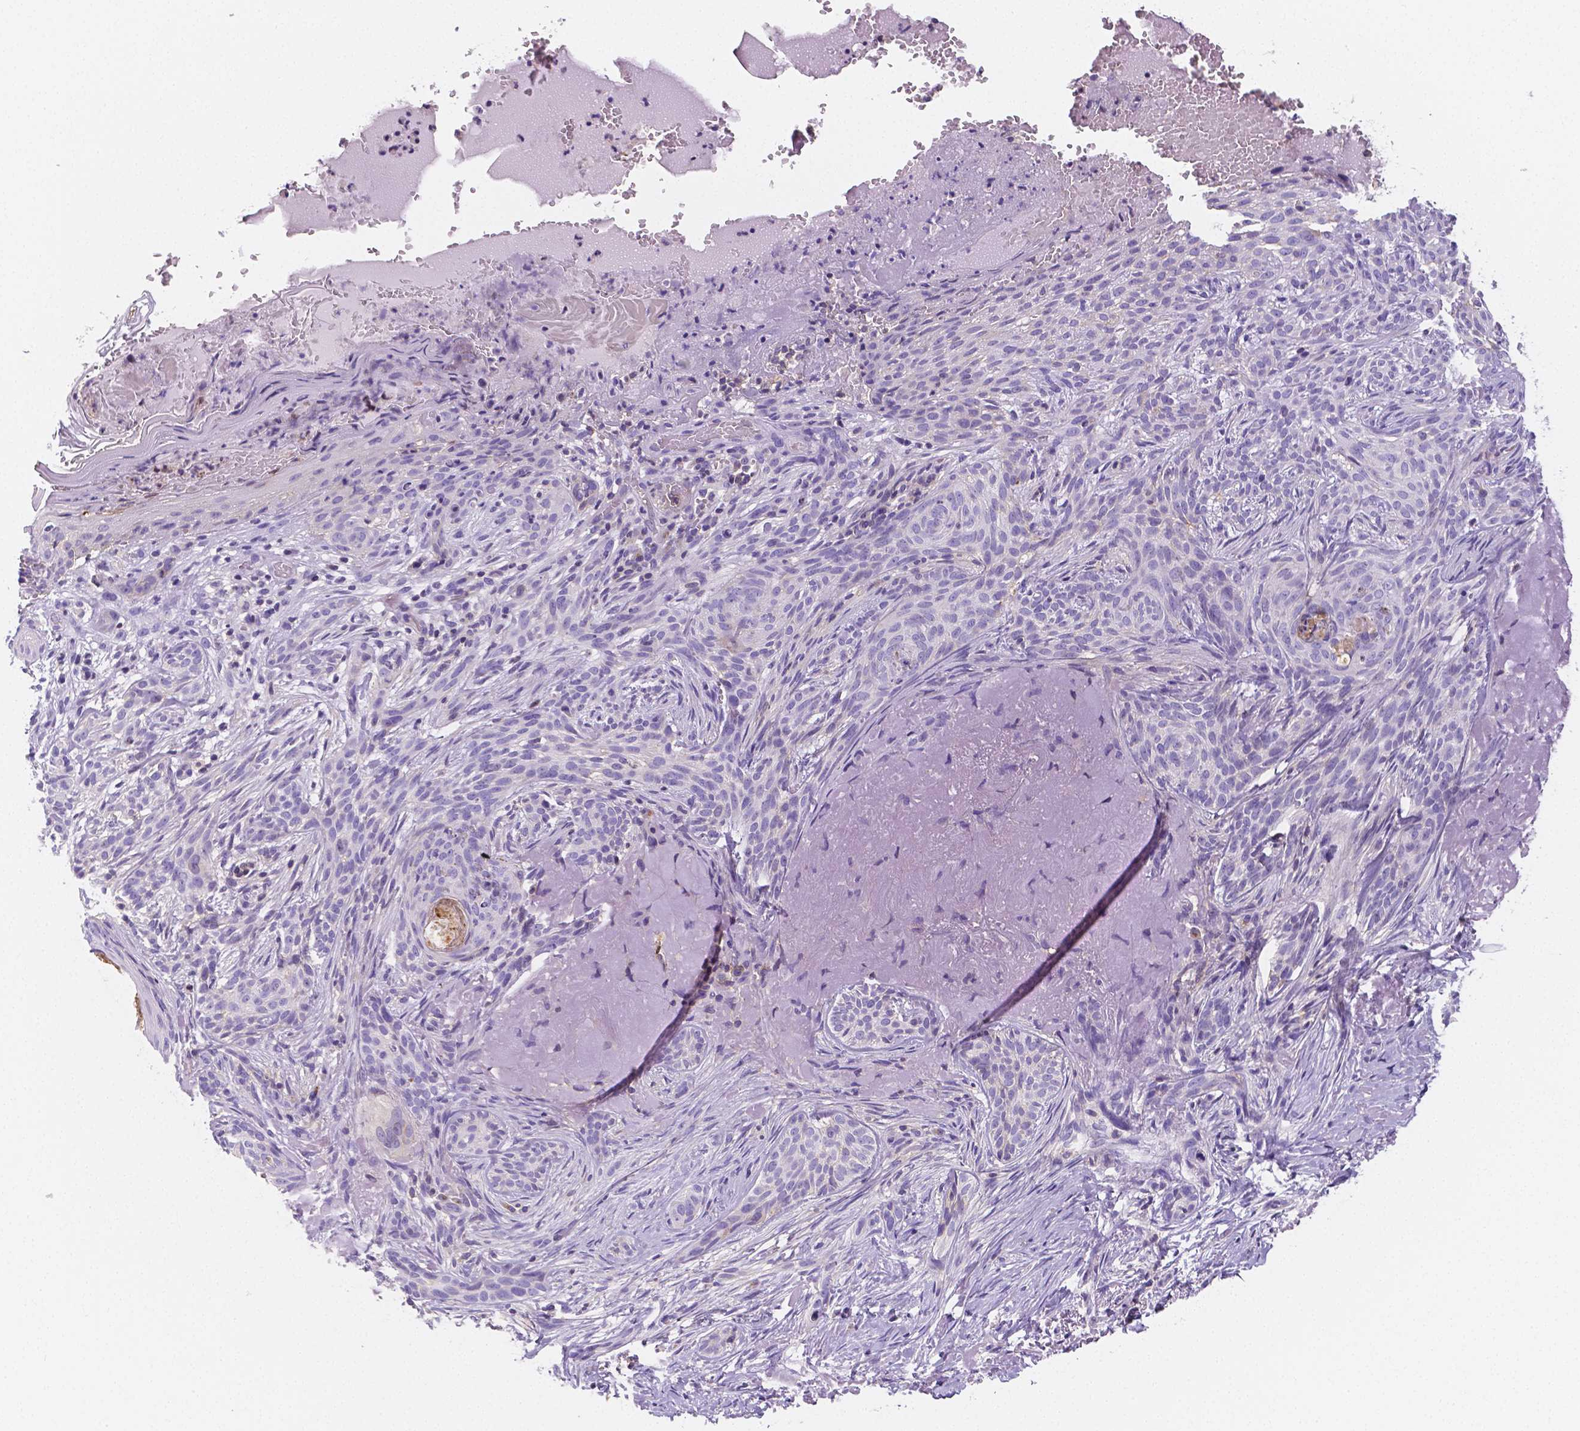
{"staining": {"intensity": "negative", "quantity": "none", "location": "none"}, "tissue": "skin cancer", "cell_type": "Tumor cells", "image_type": "cancer", "snomed": [{"axis": "morphology", "description": "Basal cell carcinoma"}, {"axis": "topography", "description": "Skin"}], "caption": "DAB immunohistochemical staining of human skin basal cell carcinoma reveals no significant expression in tumor cells.", "gene": "GABRD", "patient": {"sex": "male", "age": 84}}